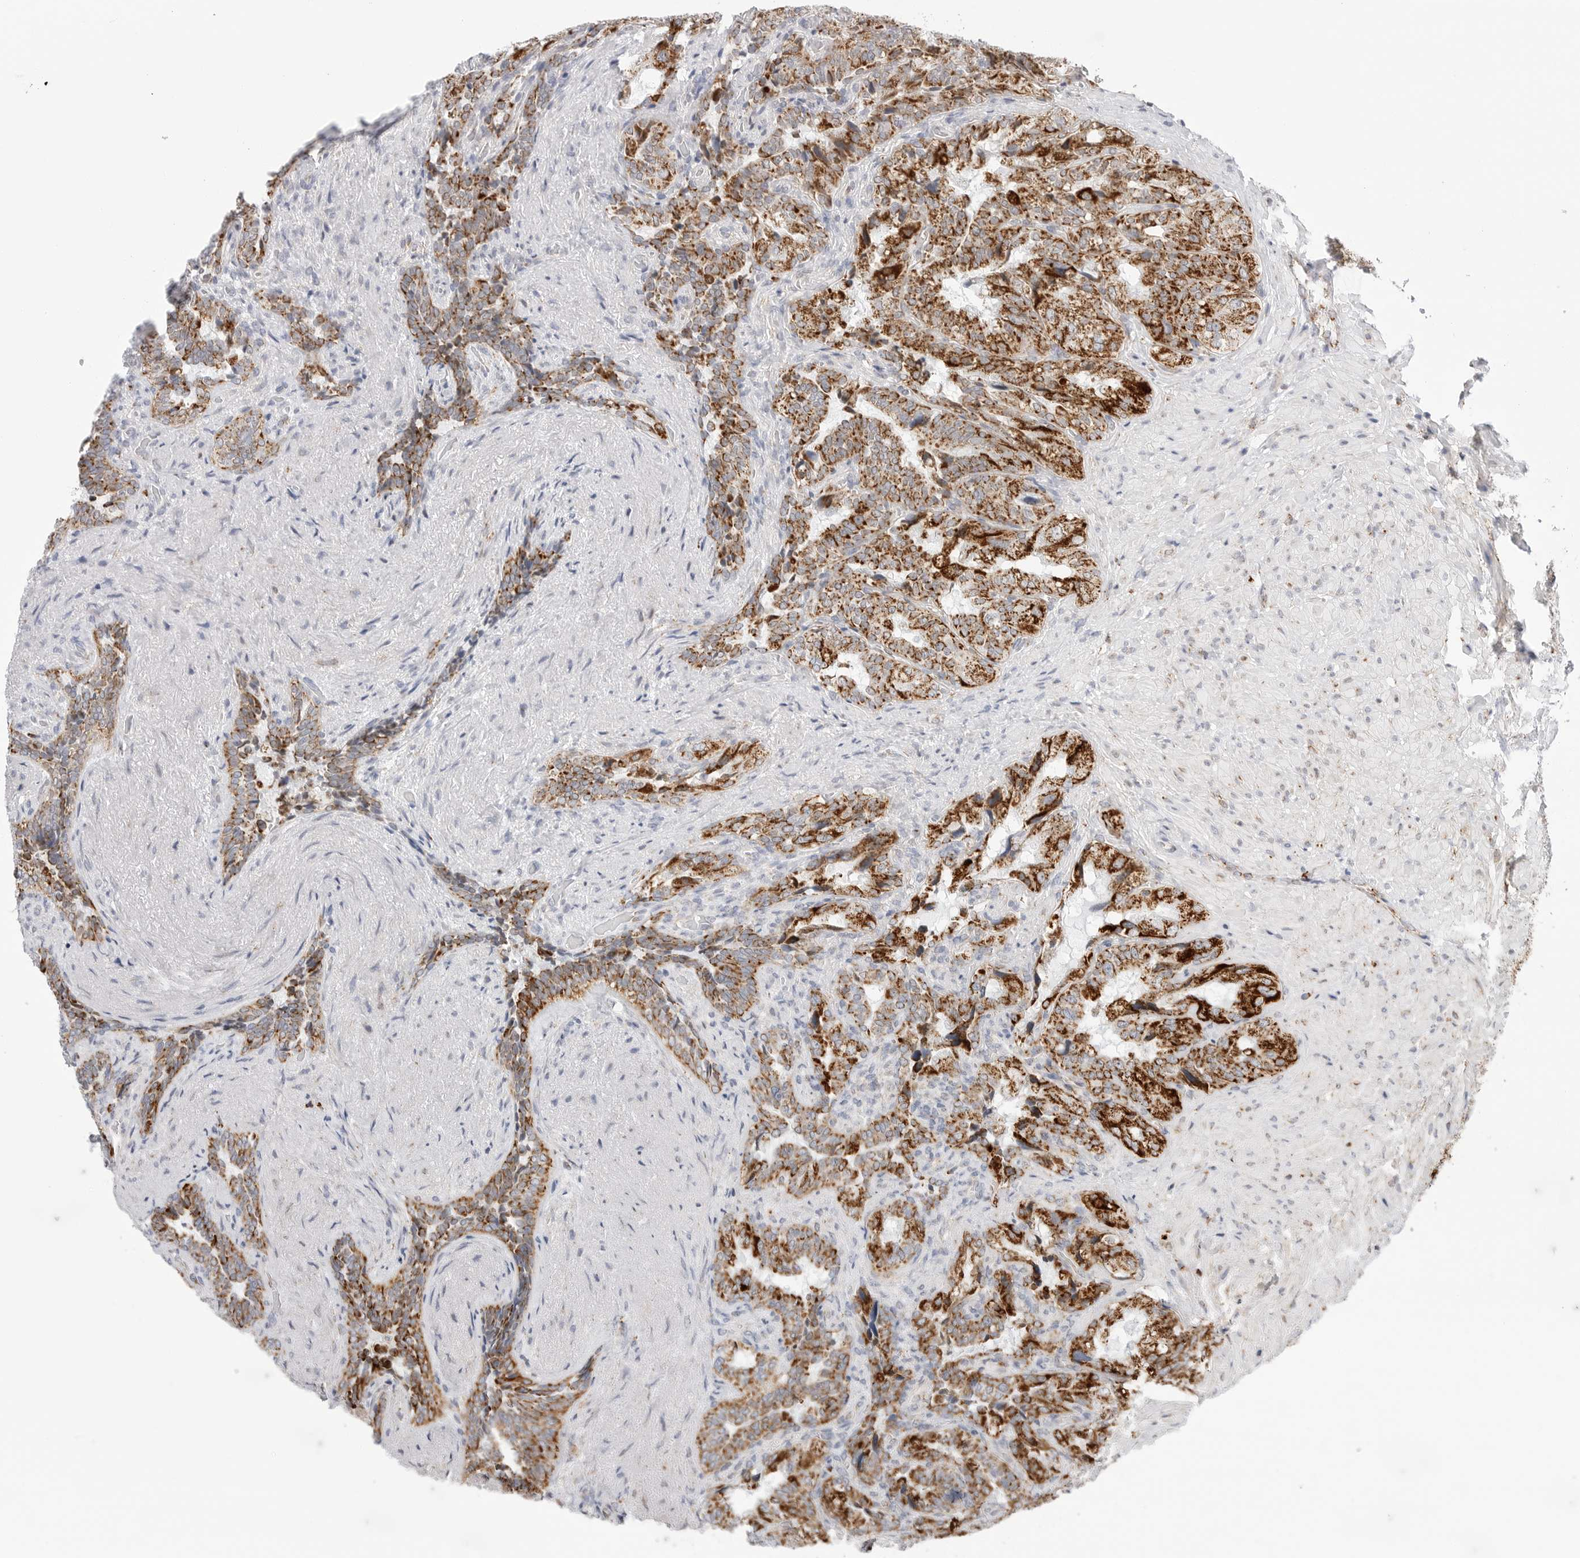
{"staining": {"intensity": "strong", "quantity": ">75%", "location": "cytoplasmic/membranous"}, "tissue": "seminal vesicle", "cell_type": "Glandular cells", "image_type": "normal", "snomed": [{"axis": "morphology", "description": "Normal tissue, NOS"}, {"axis": "topography", "description": "Seminal veicle"}, {"axis": "topography", "description": "Peripheral nerve tissue"}], "caption": "Seminal vesicle was stained to show a protein in brown. There is high levels of strong cytoplasmic/membranous positivity in approximately >75% of glandular cells. (Brightfield microscopy of DAB IHC at high magnification).", "gene": "ATP5IF1", "patient": {"sex": "male", "age": 63}}